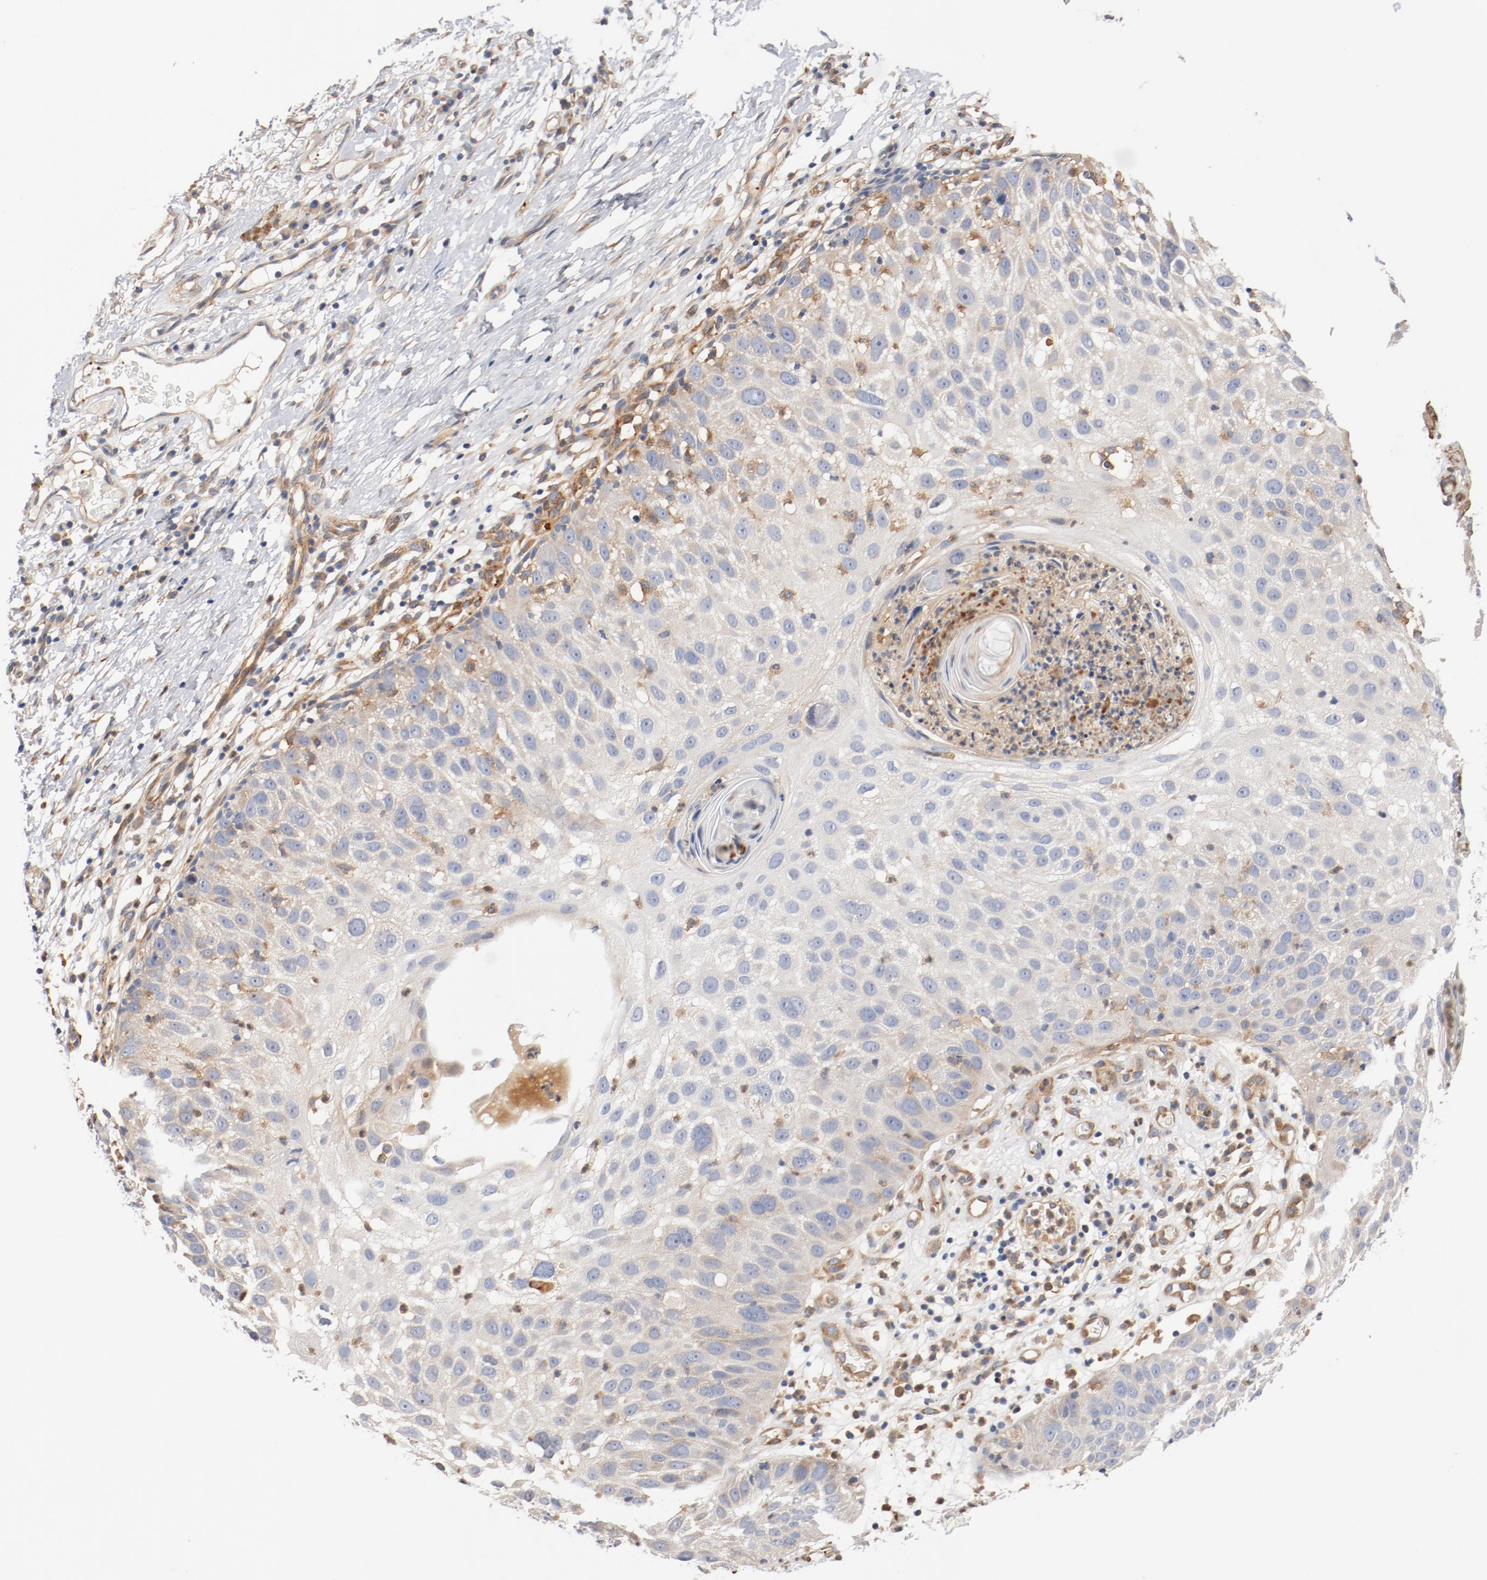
{"staining": {"intensity": "weak", "quantity": "<25%", "location": "cytoplasmic/membranous"}, "tissue": "skin cancer", "cell_type": "Tumor cells", "image_type": "cancer", "snomed": [{"axis": "morphology", "description": "Squamous cell carcinoma, NOS"}, {"axis": "topography", "description": "Skin"}], "caption": "Human skin cancer (squamous cell carcinoma) stained for a protein using immunohistochemistry (IHC) reveals no expression in tumor cells.", "gene": "ILK", "patient": {"sex": "male", "age": 87}}